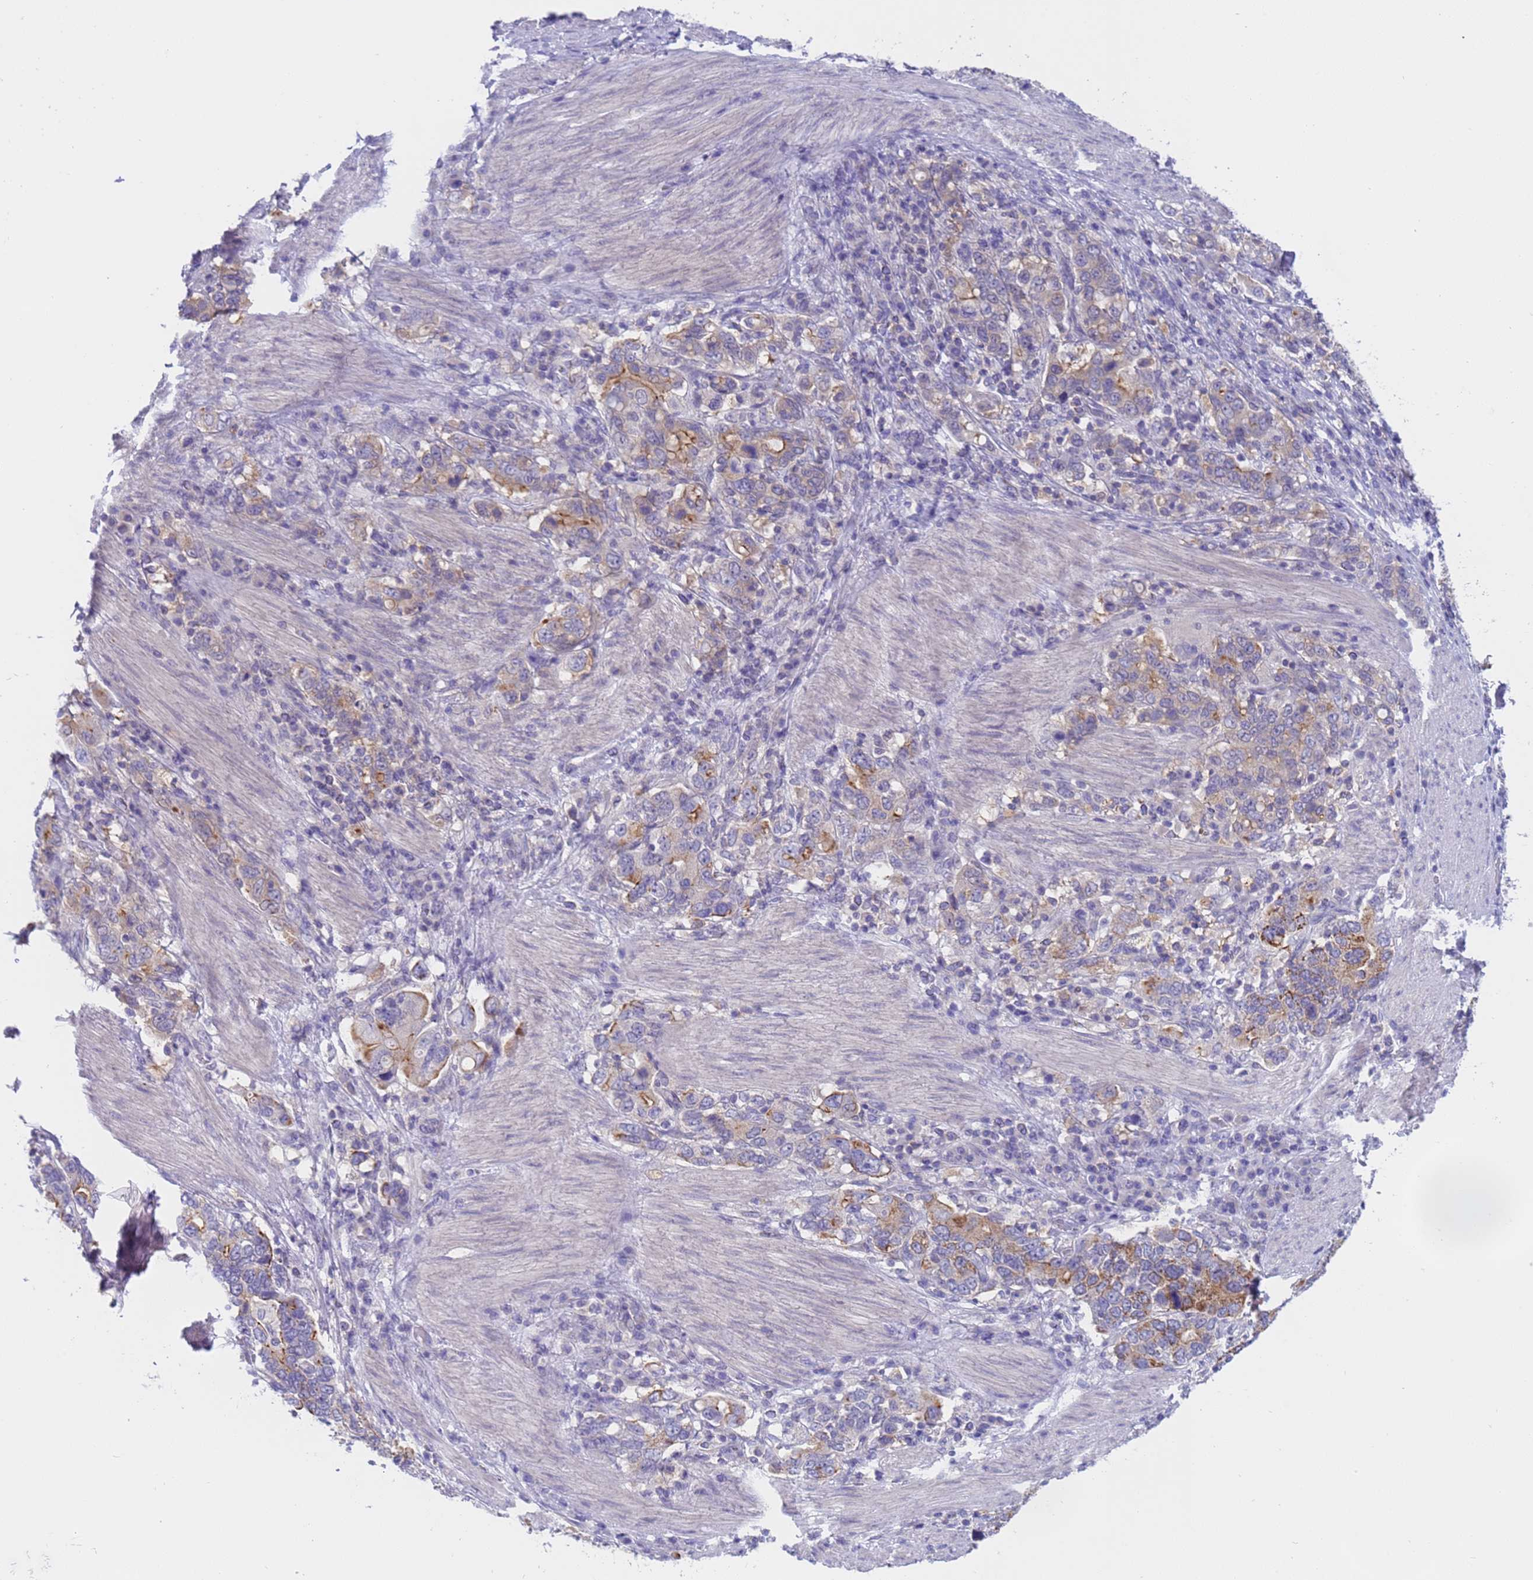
{"staining": {"intensity": "moderate", "quantity": "25%-75%", "location": "cytoplasmic/membranous"}, "tissue": "stomach cancer", "cell_type": "Tumor cells", "image_type": "cancer", "snomed": [{"axis": "morphology", "description": "Adenocarcinoma, NOS"}, {"axis": "topography", "description": "Stomach, upper"}, {"axis": "topography", "description": "Stomach"}], "caption": "This is an image of IHC staining of stomach cancer, which shows moderate positivity in the cytoplasmic/membranous of tumor cells.", "gene": "CAPN7", "patient": {"sex": "male", "age": 62}}